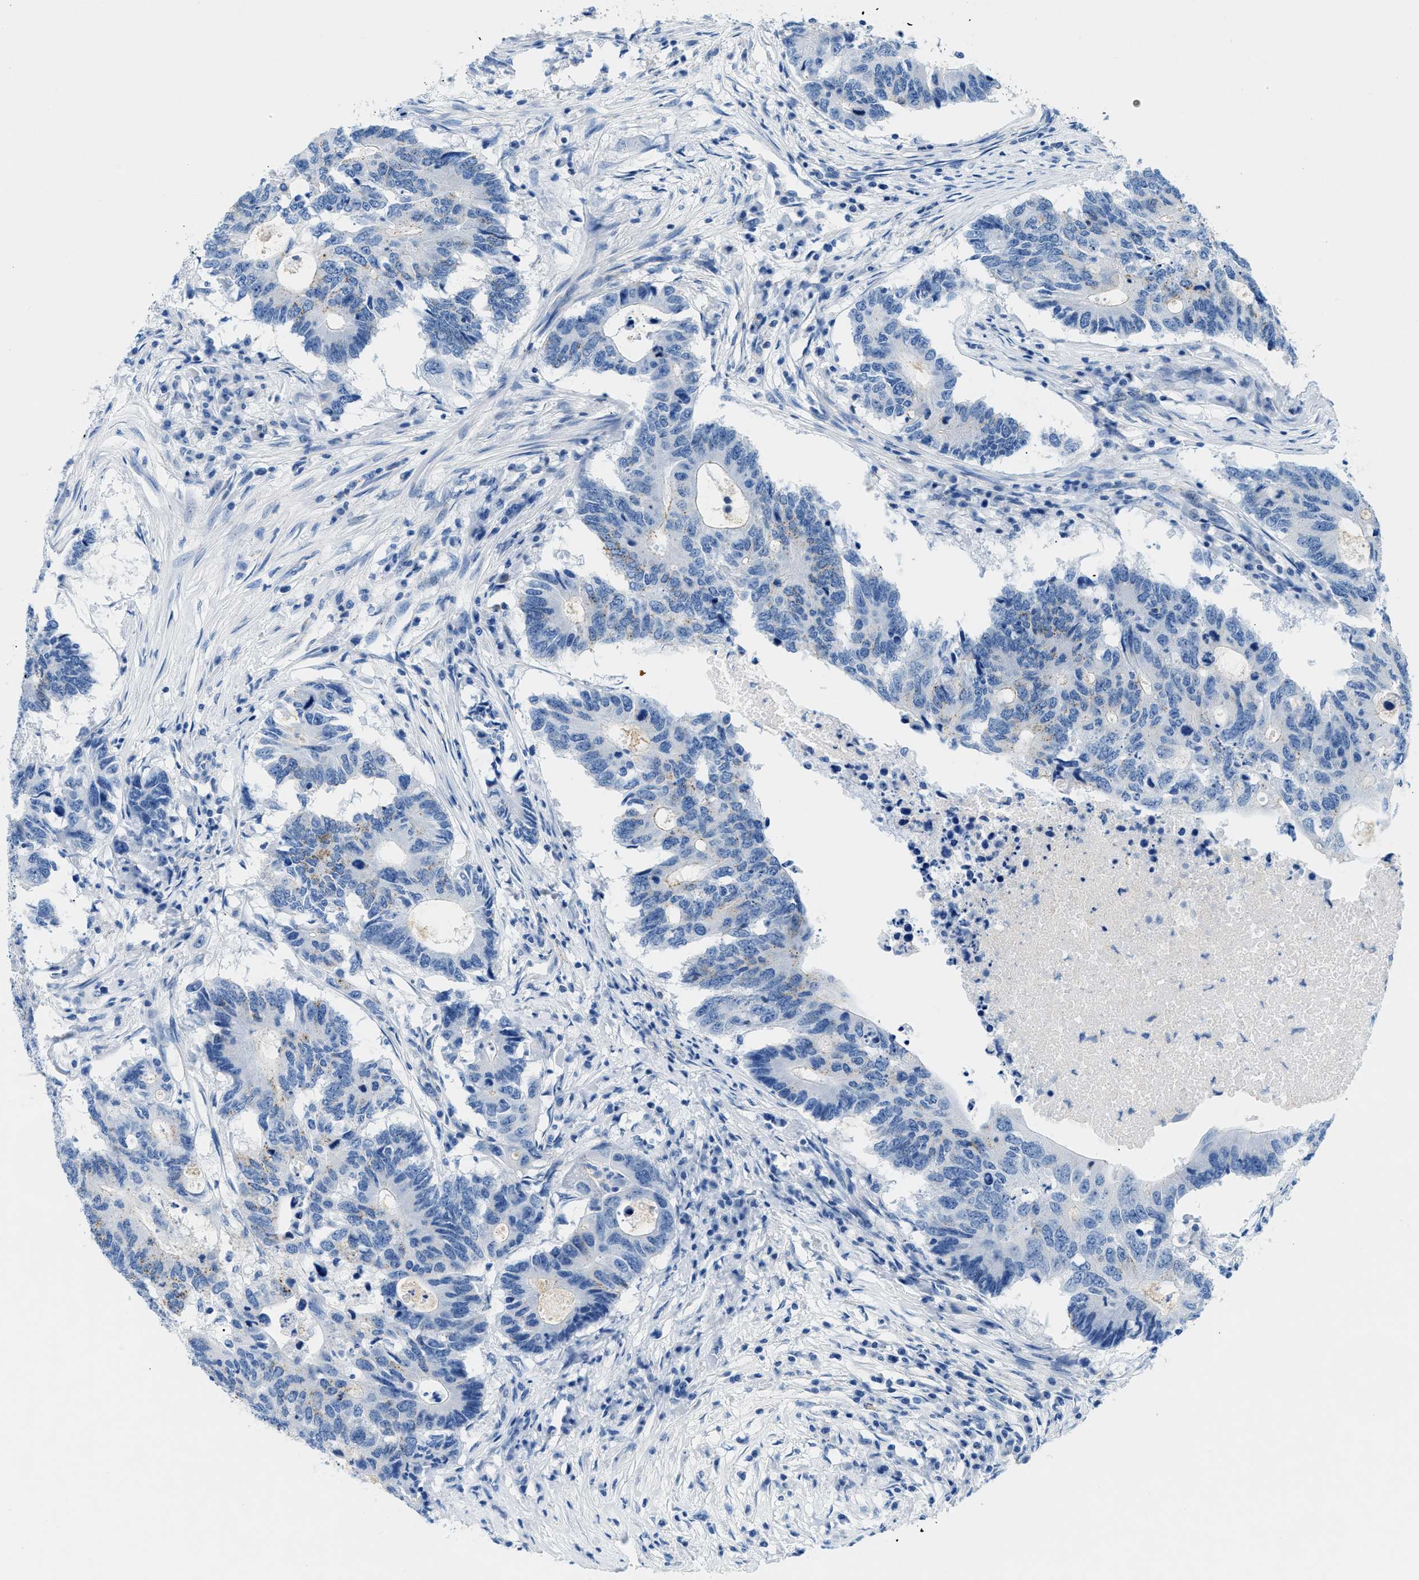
{"staining": {"intensity": "weak", "quantity": "<25%", "location": "cytoplasmic/membranous"}, "tissue": "colorectal cancer", "cell_type": "Tumor cells", "image_type": "cancer", "snomed": [{"axis": "morphology", "description": "Adenocarcinoma, NOS"}, {"axis": "topography", "description": "Colon"}], "caption": "Tumor cells show no significant positivity in colorectal cancer (adenocarcinoma).", "gene": "FDCSP", "patient": {"sex": "male", "age": 71}}